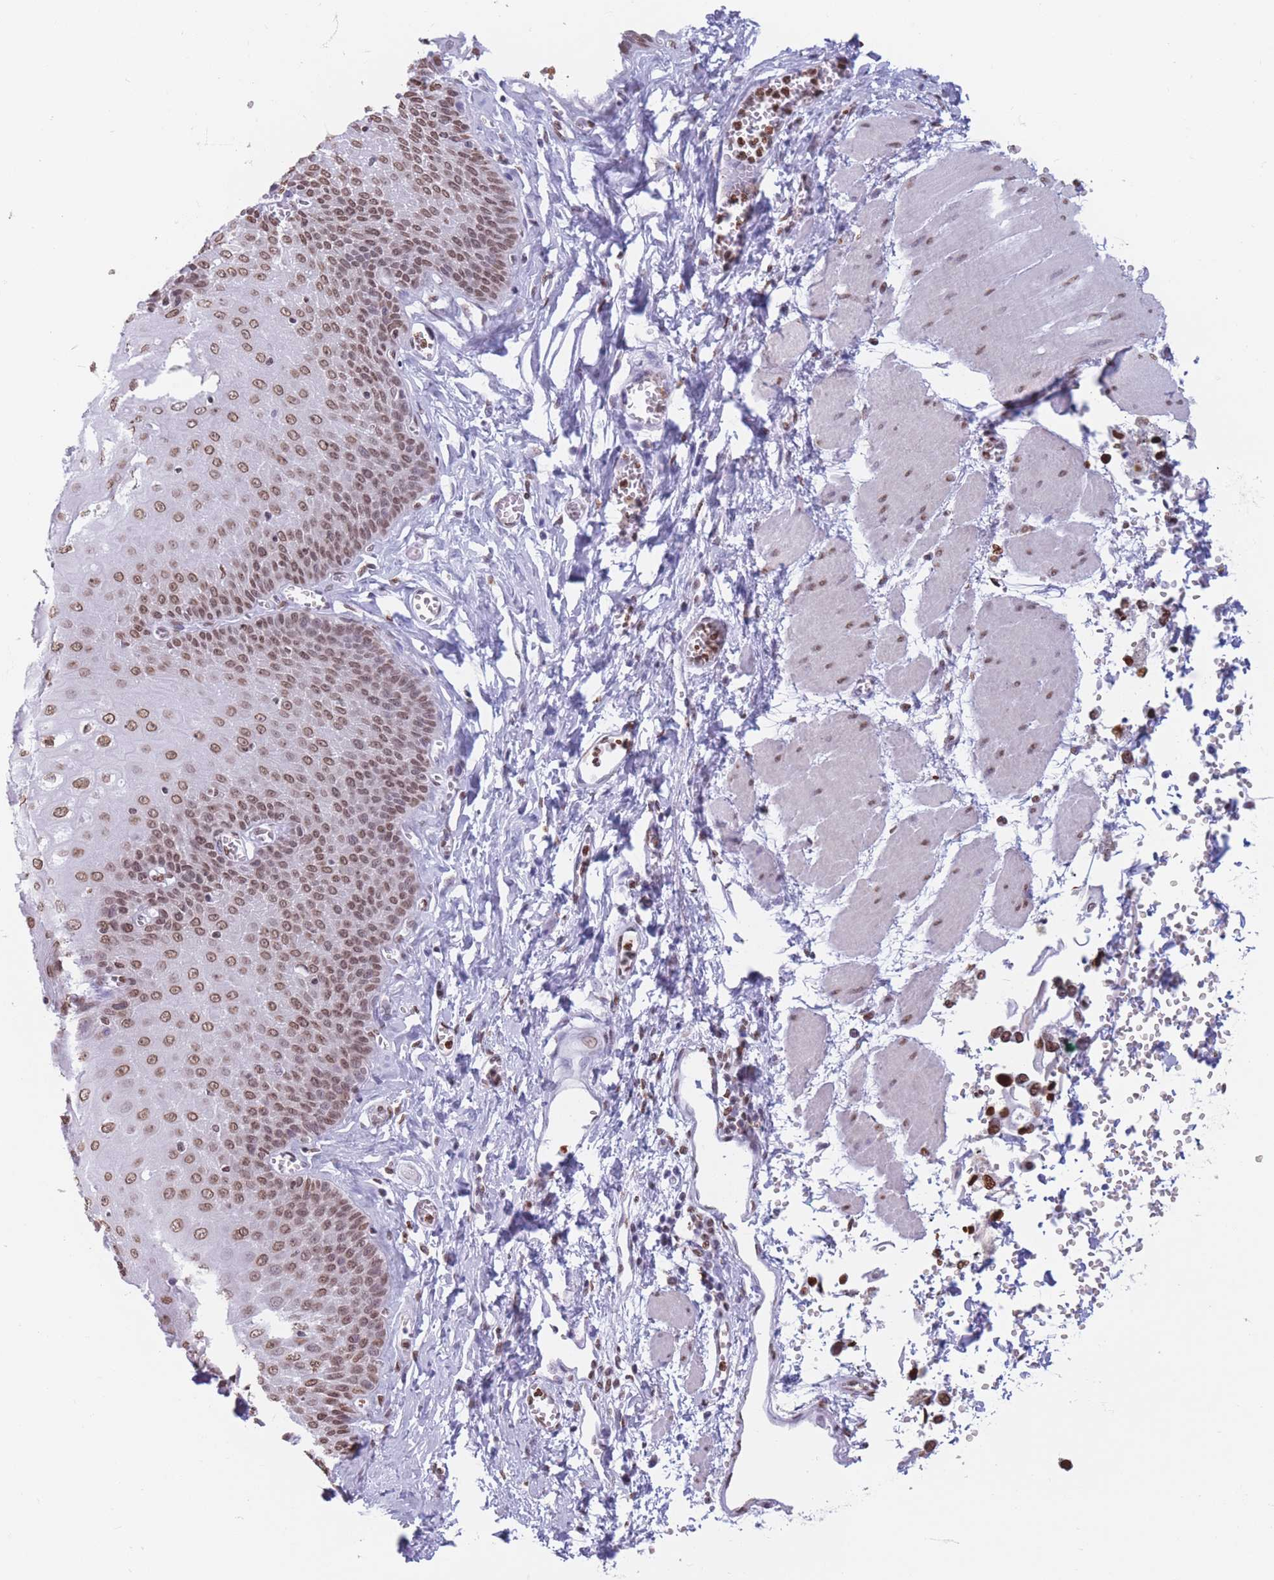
{"staining": {"intensity": "moderate", "quantity": ">75%", "location": "nuclear"}, "tissue": "esophagus", "cell_type": "Squamous epithelial cells", "image_type": "normal", "snomed": [{"axis": "morphology", "description": "Normal tissue, NOS"}, {"axis": "topography", "description": "Esophagus"}], "caption": "Protein expression analysis of unremarkable esophagus exhibits moderate nuclear positivity in approximately >75% of squamous epithelial cells.", "gene": "RYK", "patient": {"sex": "male", "age": 60}}